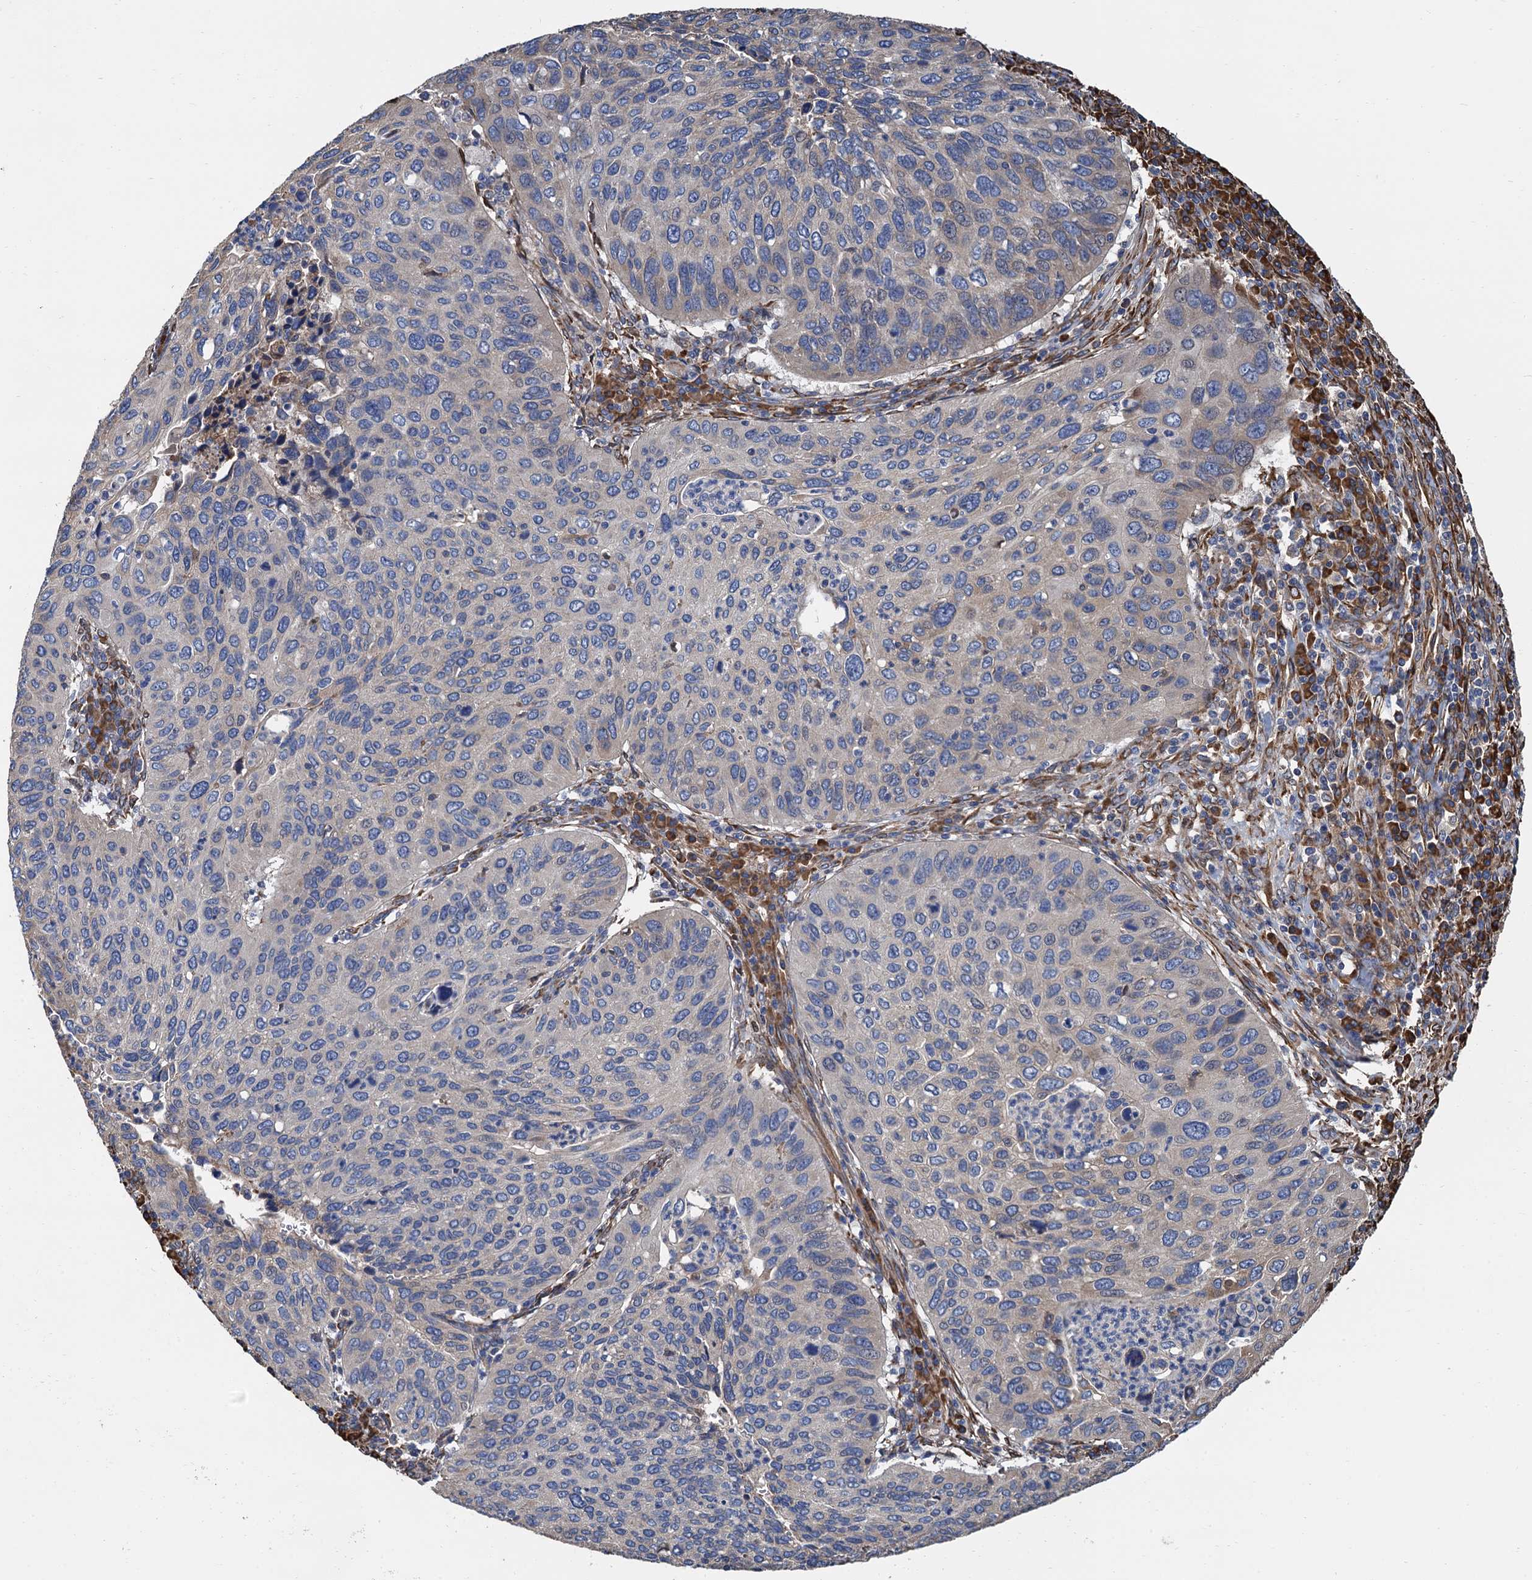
{"staining": {"intensity": "negative", "quantity": "none", "location": "none"}, "tissue": "cervical cancer", "cell_type": "Tumor cells", "image_type": "cancer", "snomed": [{"axis": "morphology", "description": "Squamous cell carcinoma, NOS"}, {"axis": "topography", "description": "Cervix"}], "caption": "Cervical cancer stained for a protein using IHC shows no positivity tumor cells.", "gene": "CNNM1", "patient": {"sex": "female", "age": 38}}